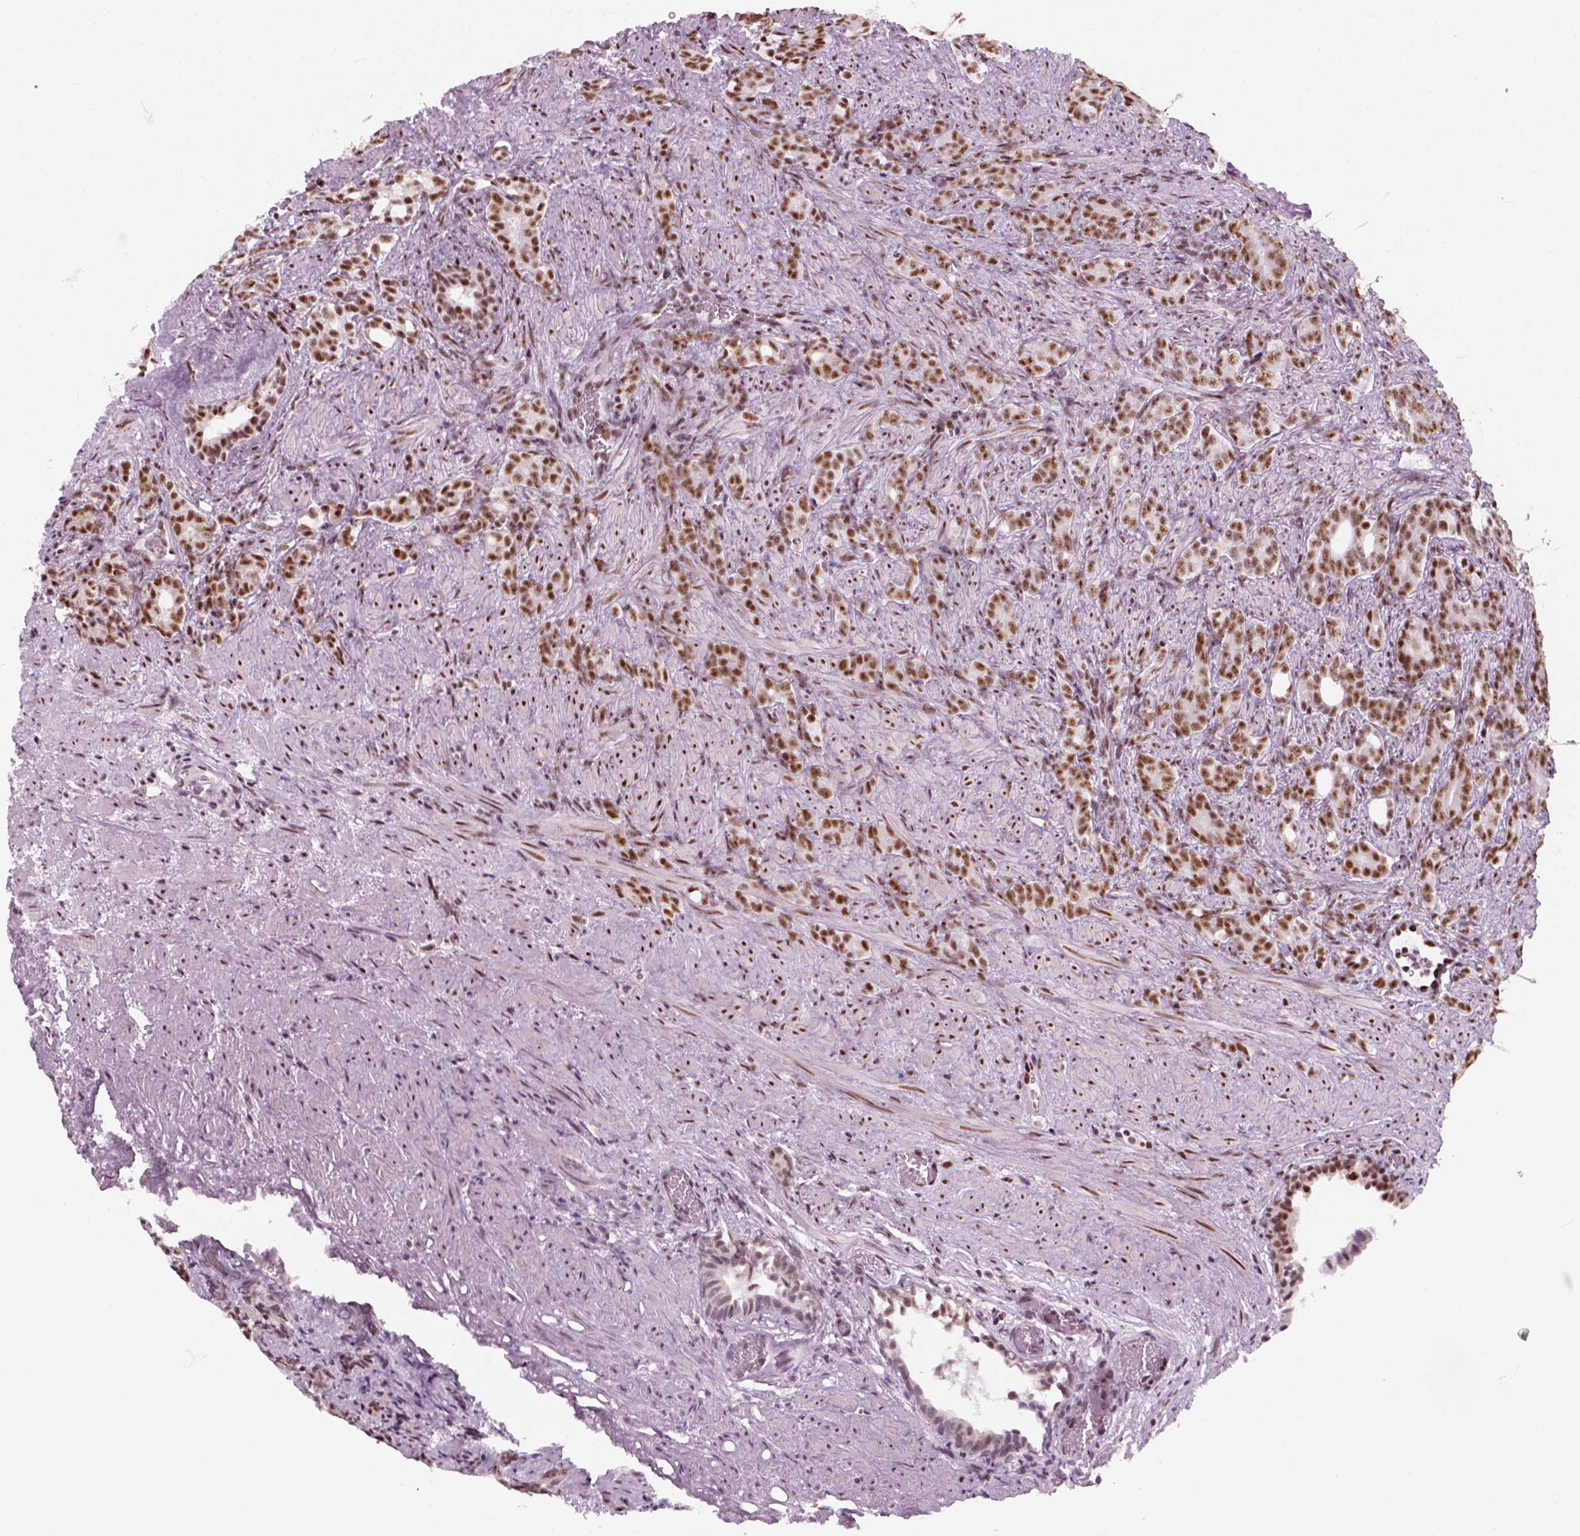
{"staining": {"intensity": "moderate", "quantity": ">75%", "location": "nuclear"}, "tissue": "prostate cancer", "cell_type": "Tumor cells", "image_type": "cancer", "snomed": [{"axis": "morphology", "description": "Adenocarcinoma, High grade"}, {"axis": "topography", "description": "Prostate"}], "caption": "DAB immunohistochemical staining of adenocarcinoma (high-grade) (prostate) exhibits moderate nuclear protein expression in approximately >75% of tumor cells. (DAB (3,3'-diaminobenzidine) IHC, brown staining for protein, blue staining for nuclei).", "gene": "GTF2F1", "patient": {"sex": "male", "age": 84}}